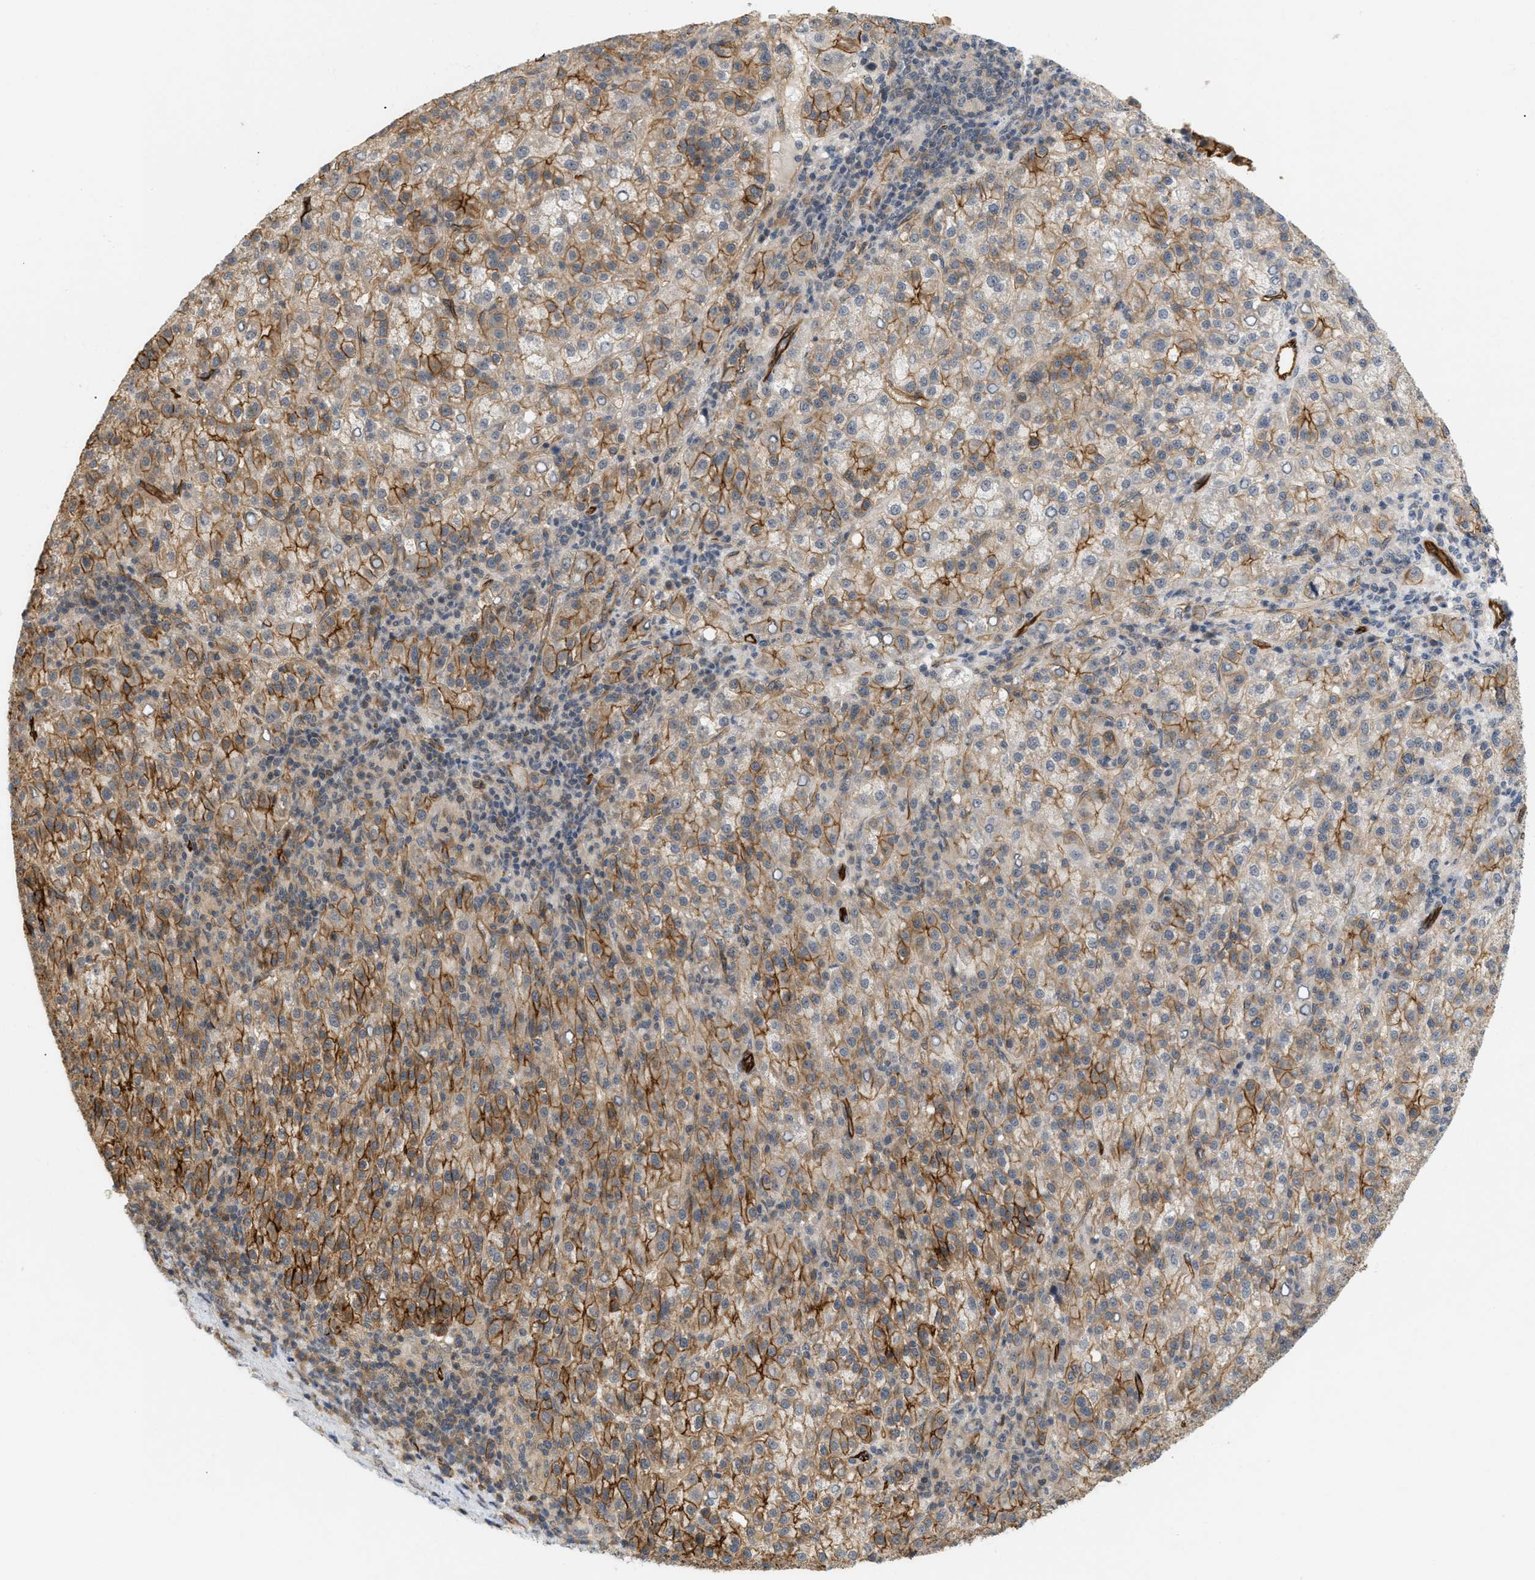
{"staining": {"intensity": "moderate", "quantity": ">75%", "location": "cytoplasmic/membranous"}, "tissue": "liver cancer", "cell_type": "Tumor cells", "image_type": "cancer", "snomed": [{"axis": "morphology", "description": "Carcinoma, Hepatocellular, NOS"}, {"axis": "topography", "description": "Liver"}], "caption": "This photomicrograph reveals liver cancer (hepatocellular carcinoma) stained with immunohistochemistry to label a protein in brown. The cytoplasmic/membranous of tumor cells show moderate positivity for the protein. Nuclei are counter-stained blue.", "gene": "PALMD", "patient": {"sex": "female", "age": 58}}